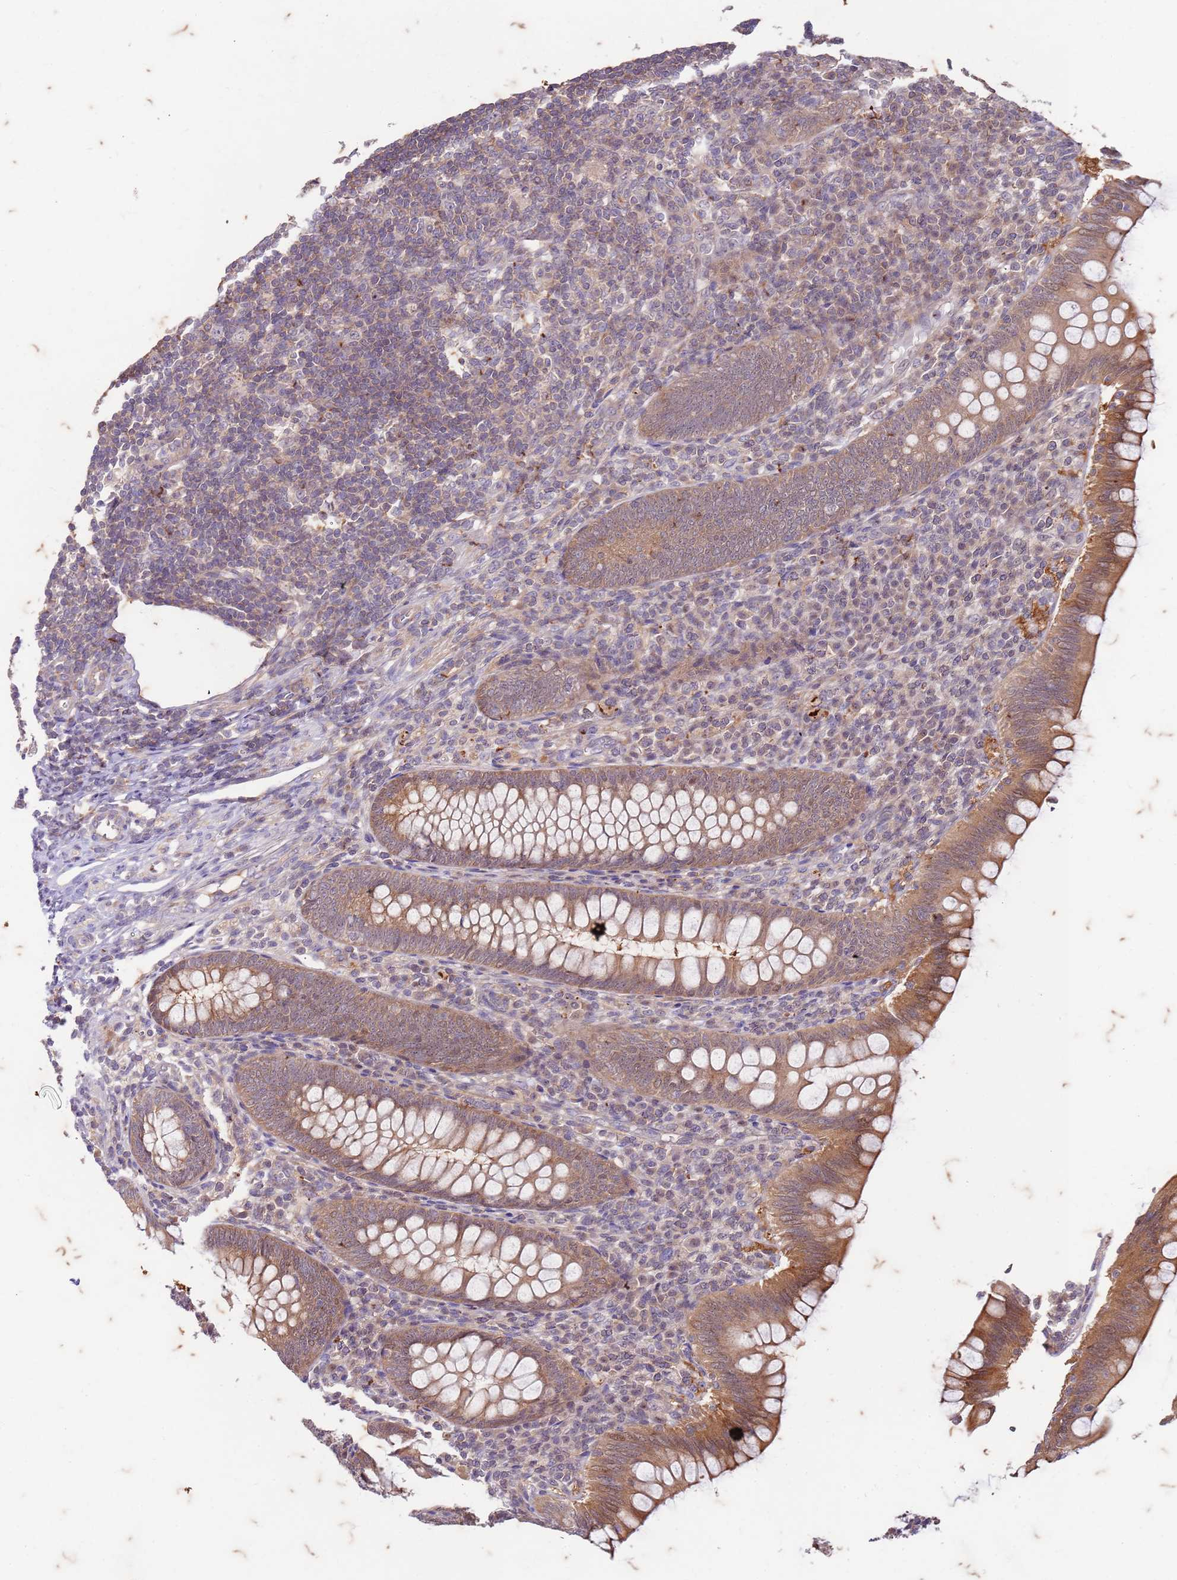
{"staining": {"intensity": "moderate", "quantity": ">75%", "location": "cytoplasmic/membranous"}, "tissue": "appendix", "cell_type": "Glandular cells", "image_type": "normal", "snomed": [{"axis": "morphology", "description": "Normal tissue, NOS"}, {"axis": "topography", "description": "Appendix"}], "caption": "Immunohistochemical staining of normal appendix reveals moderate cytoplasmic/membranous protein staining in approximately >75% of glandular cells.", "gene": "RAPGEF3", "patient": {"sex": "male", "age": 14}}